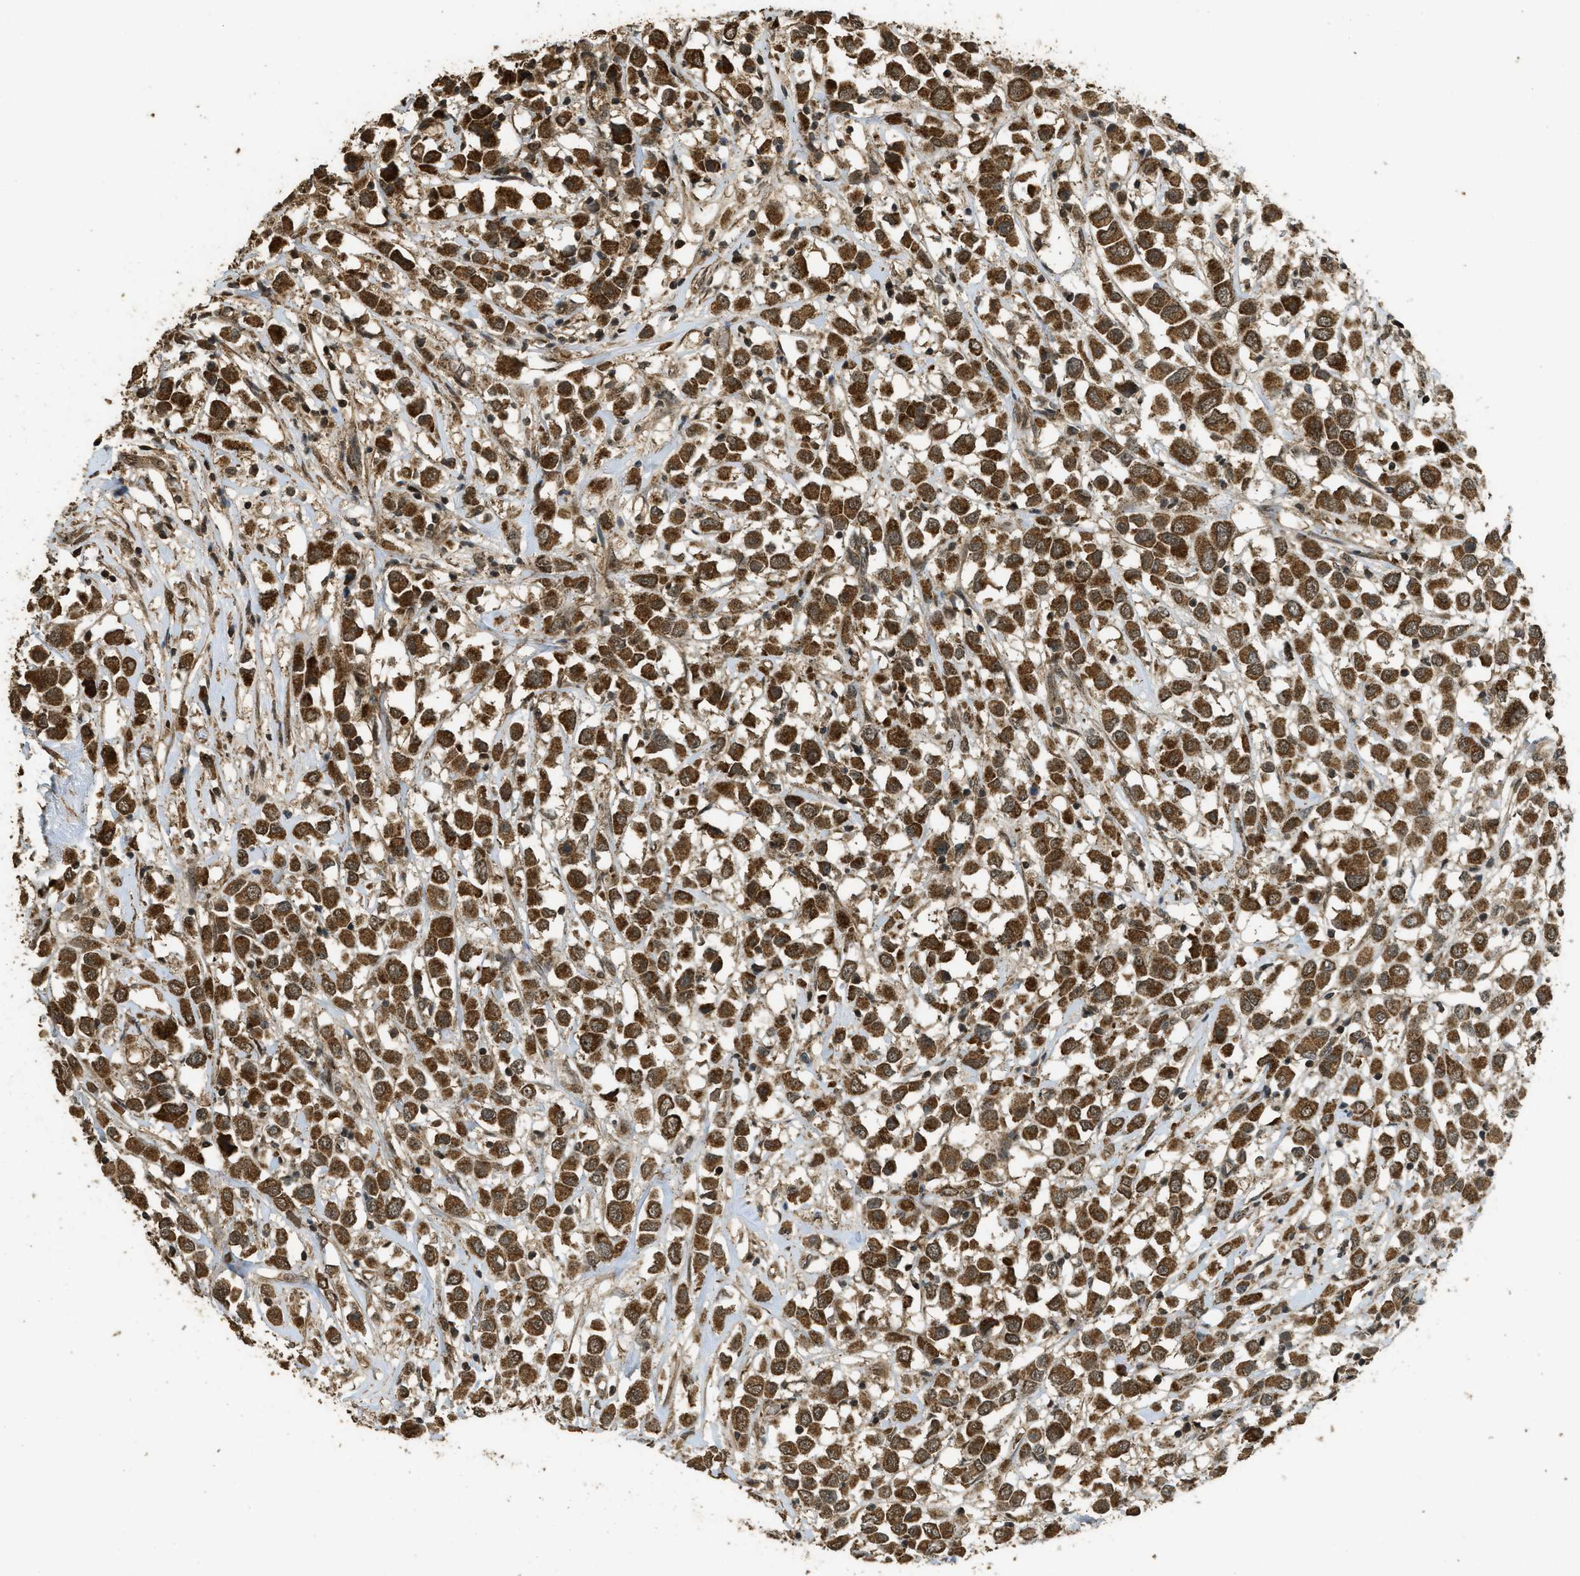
{"staining": {"intensity": "strong", "quantity": ">75%", "location": "cytoplasmic/membranous"}, "tissue": "breast cancer", "cell_type": "Tumor cells", "image_type": "cancer", "snomed": [{"axis": "morphology", "description": "Duct carcinoma"}, {"axis": "topography", "description": "Breast"}], "caption": "Immunohistochemistry (IHC) staining of breast cancer (invasive ductal carcinoma), which reveals high levels of strong cytoplasmic/membranous expression in approximately >75% of tumor cells indicating strong cytoplasmic/membranous protein positivity. The staining was performed using DAB (3,3'-diaminobenzidine) (brown) for protein detection and nuclei were counterstained in hematoxylin (blue).", "gene": "CTPS1", "patient": {"sex": "female", "age": 61}}